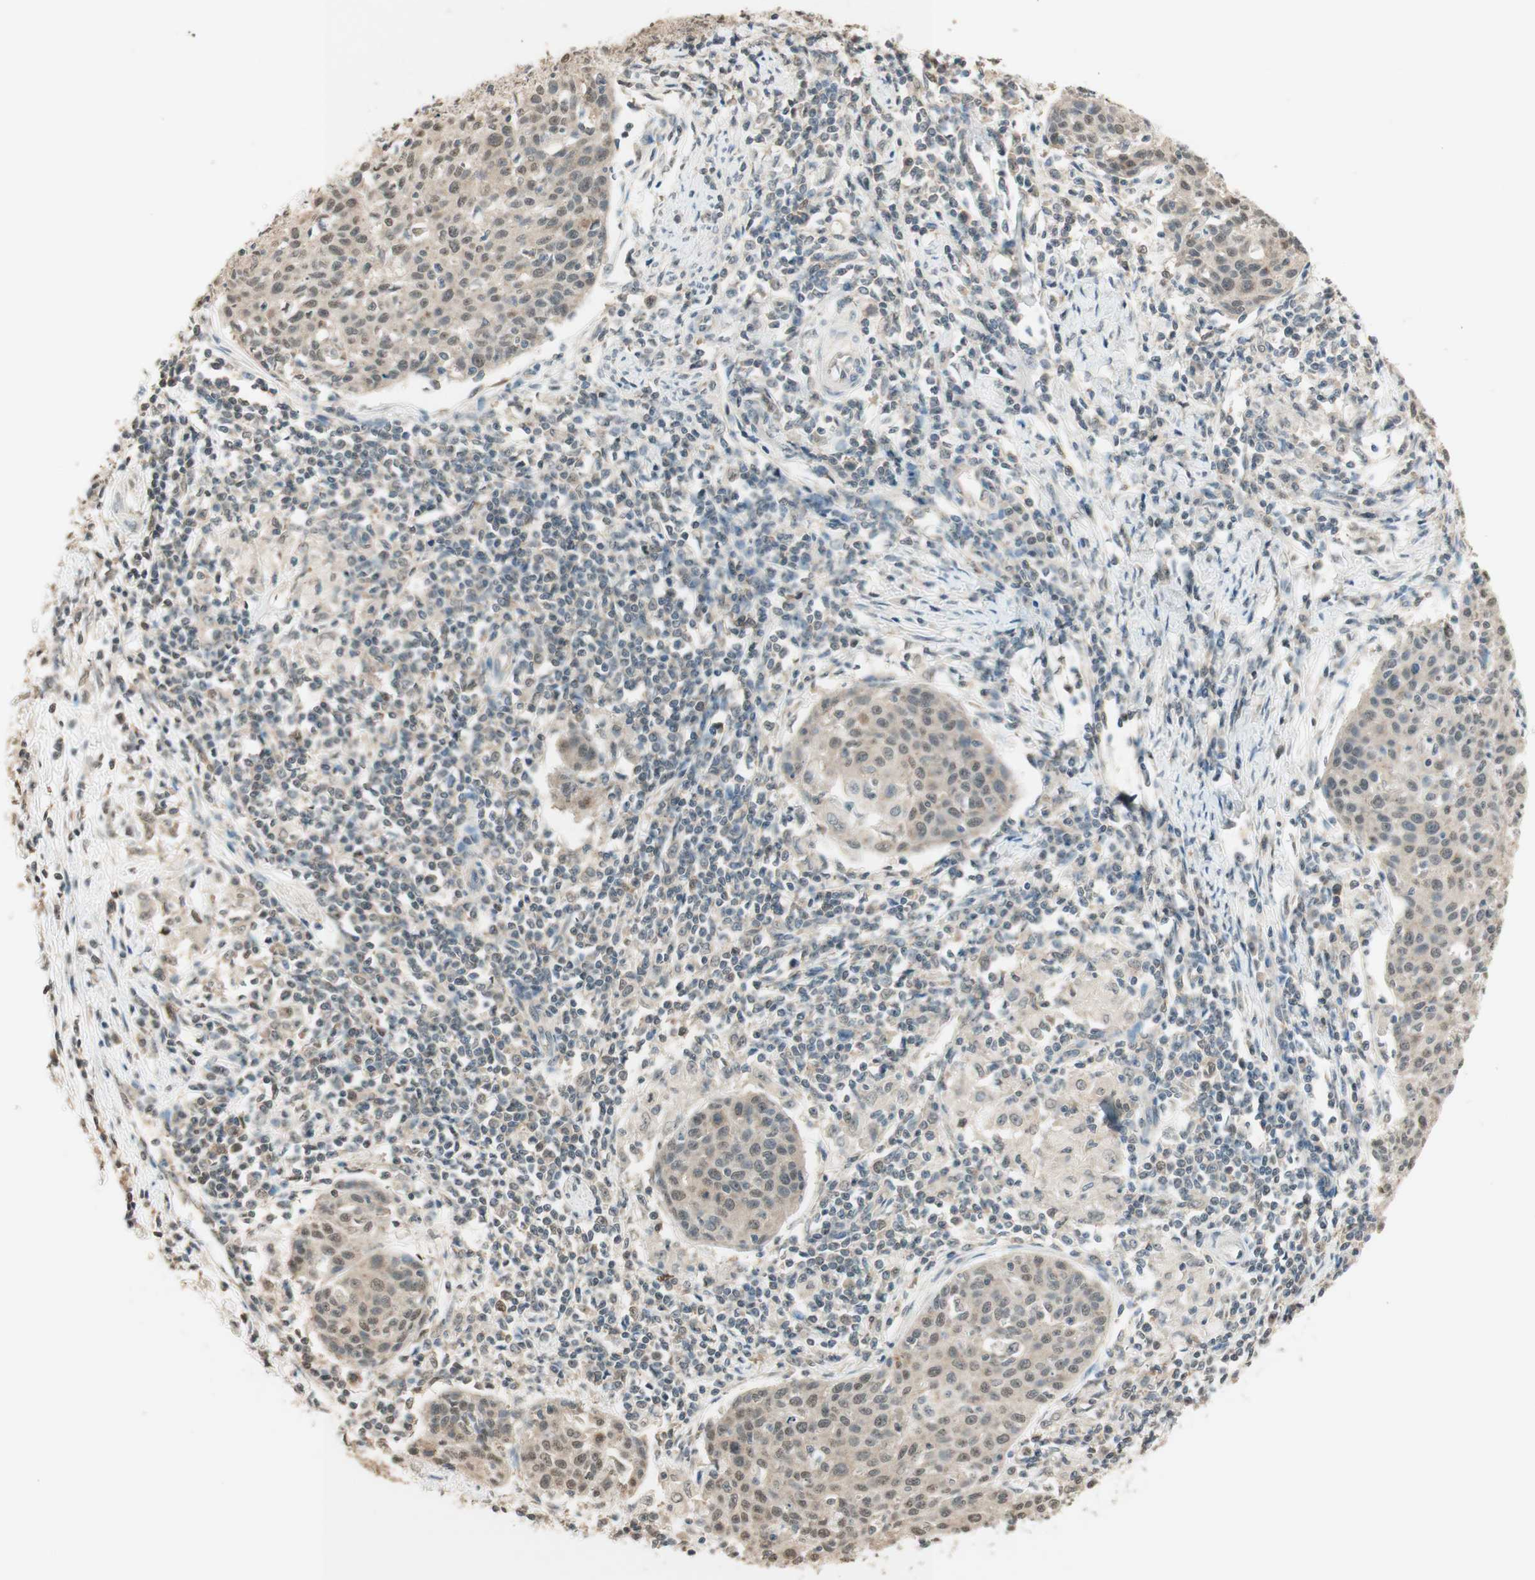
{"staining": {"intensity": "weak", "quantity": "25%-75%", "location": "cytoplasmic/membranous,nuclear"}, "tissue": "cervical cancer", "cell_type": "Tumor cells", "image_type": "cancer", "snomed": [{"axis": "morphology", "description": "Squamous cell carcinoma, NOS"}, {"axis": "topography", "description": "Cervix"}], "caption": "Immunohistochemical staining of human cervical cancer exhibits weak cytoplasmic/membranous and nuclear protein positivity in about 25%-75% of tumor cells. (DAB IHC with brightfield microscopy, high magnification).", "gene": "SPINT2", "patient": {"sex": "female", "age": 38}}